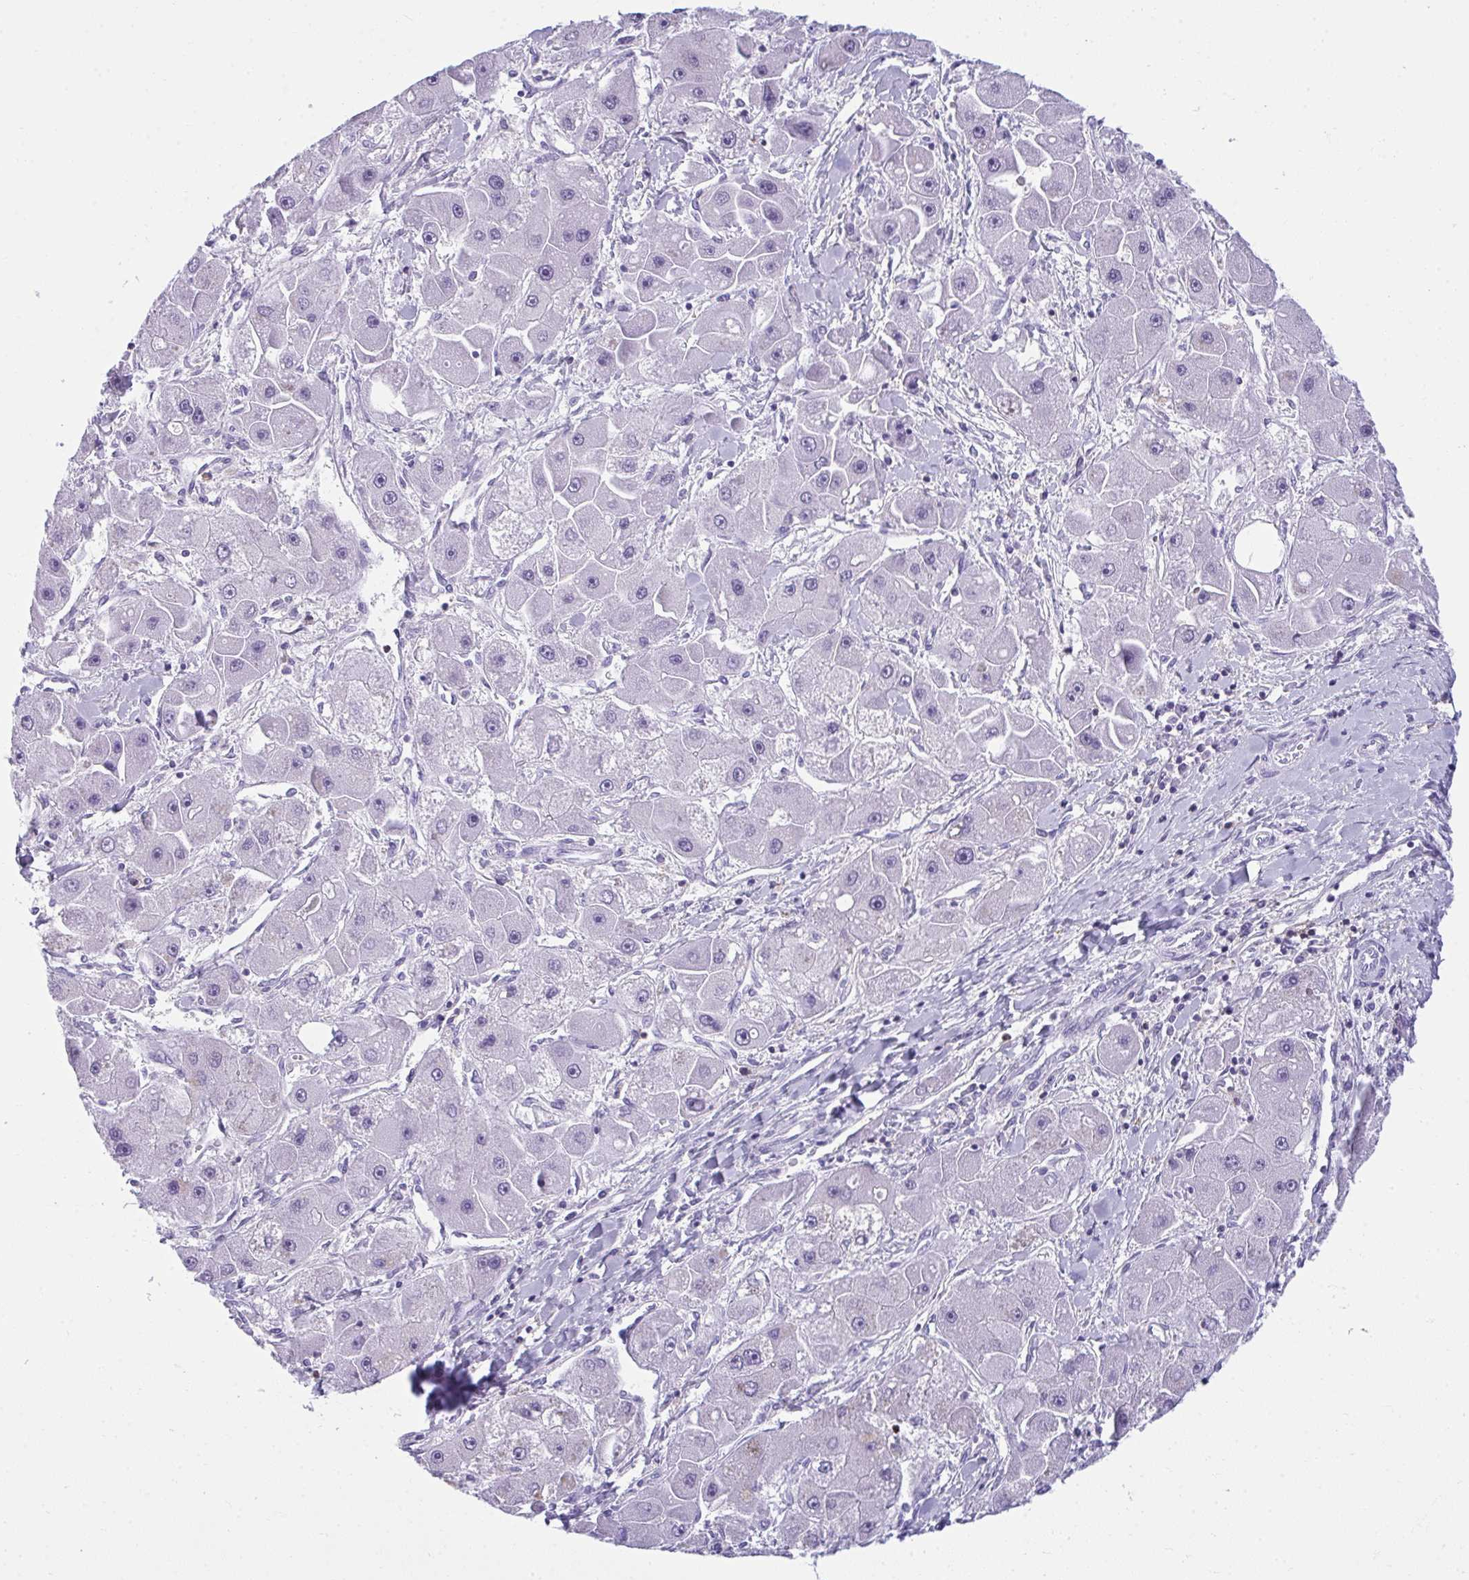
{"staining": {"intensity": "negative", "quantity": "none", "location": "none"}, "tissue": "liver cancer", "cell_type": "Tumor cells", "image_type": "cancer", "snomed": [{"axis": "morphology", "description": "Carcinoma, Hepatocellular, NOS"}, {"axis": "topography", "description": "Liver"}], "caption": "Tumor cells show no significant expression in liver cancer. (DAB (3,3'-diaminobenzidine) immunohistochemistry (IHC), high magnification).", "gene": "SPN", "patient": {"sex": "male", "age": 24}}